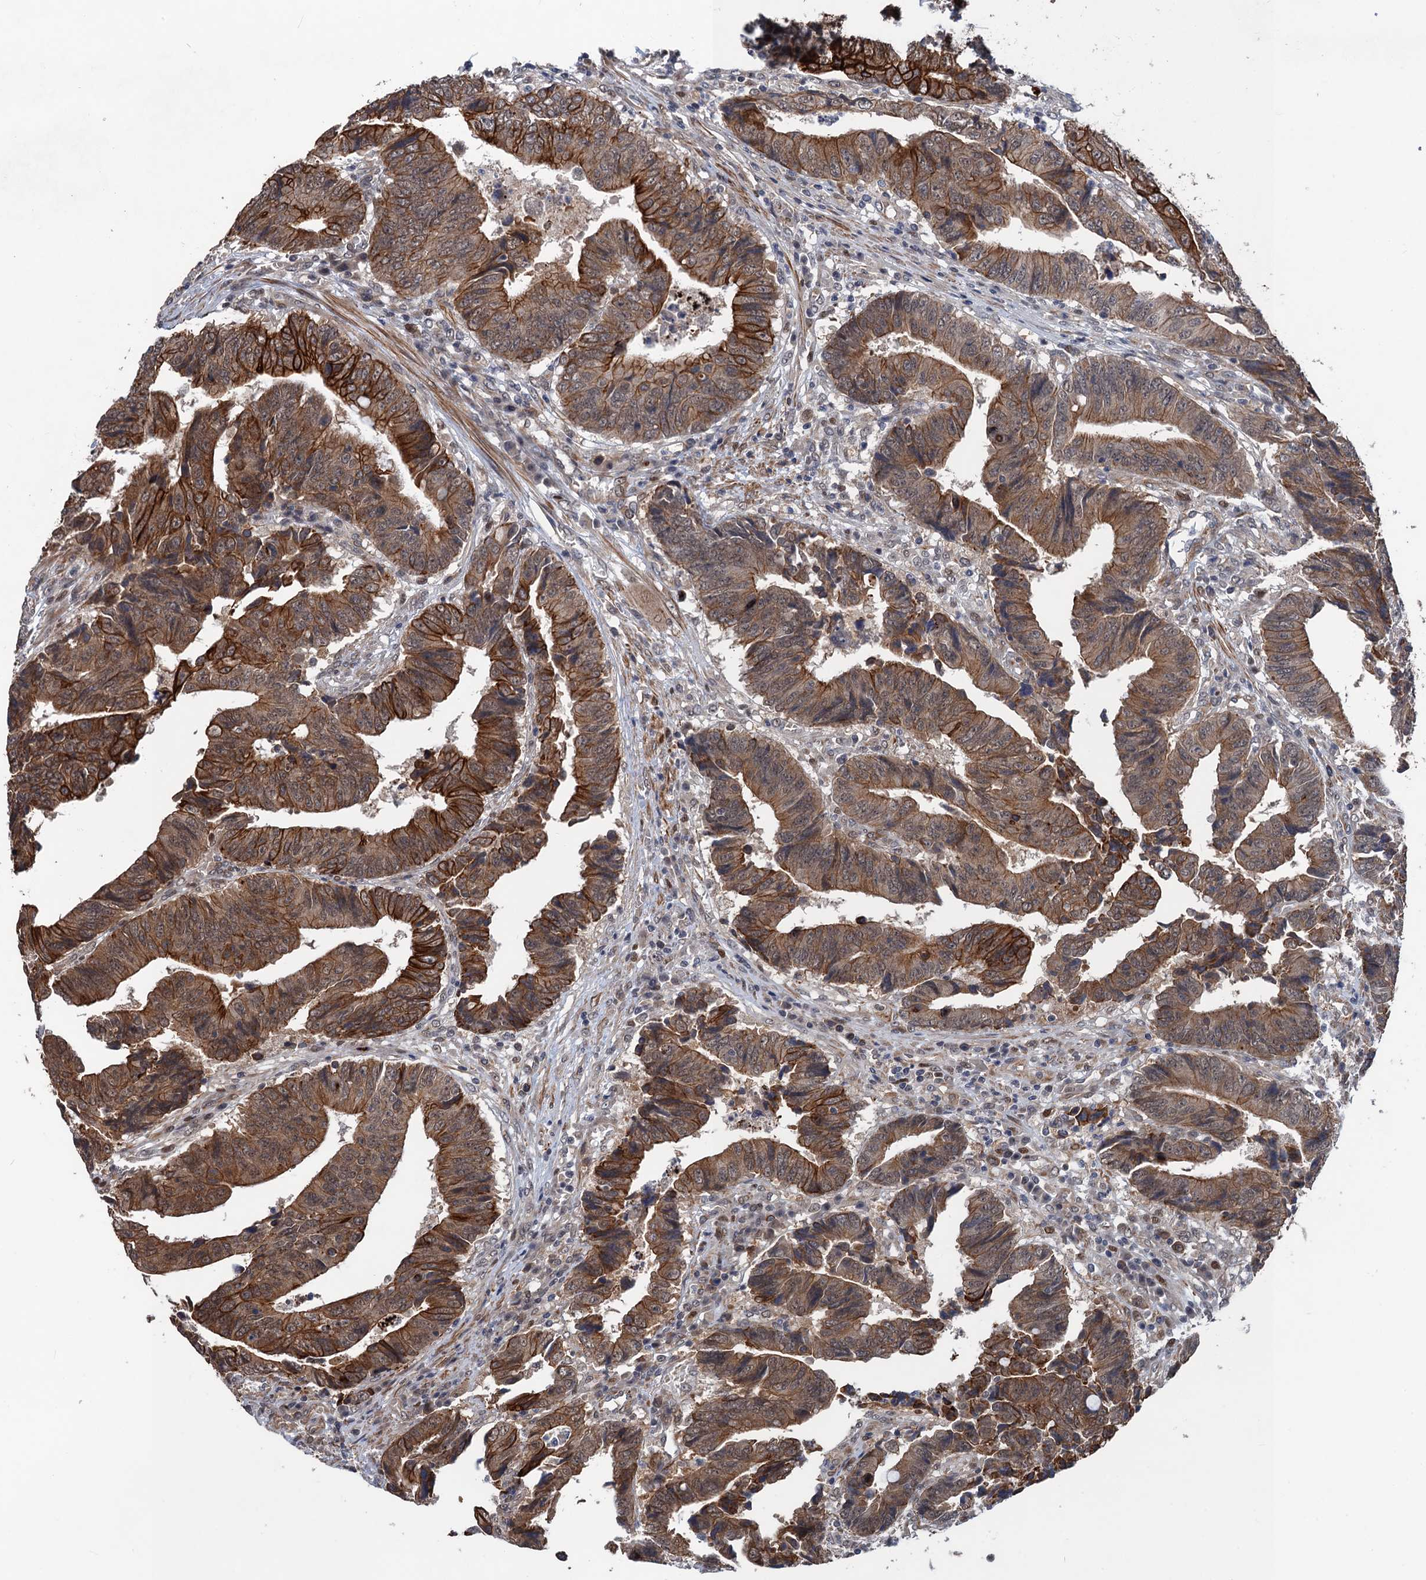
{"staining": {"intensity": "strong", "quantity": "25%-75%", "location": "cytoplasmic/membranous"}, "tissue": "colorectal cancer", "cell_type": "Tumor cells", "image_type": "cancer", "snomed": [{"axis": "morphology", "description": "Adenocarcinoma, NOS"}, {"axis": "topography", "description": "Rectum"}], "caption": "Immunohistochemistry of human colorectal adenocarcinoma reveals high levels of strong cytoplasmic/membranous staining in about 25%-75% of tumor cells. (Stains: DAB (3,3'-diaminobenzidine) in brown, nuclei in blue, Microscopy: brightfield microscopy at high magnification).", "gene": "TTC31", "patient": {"sex": "male", "age": 84}}